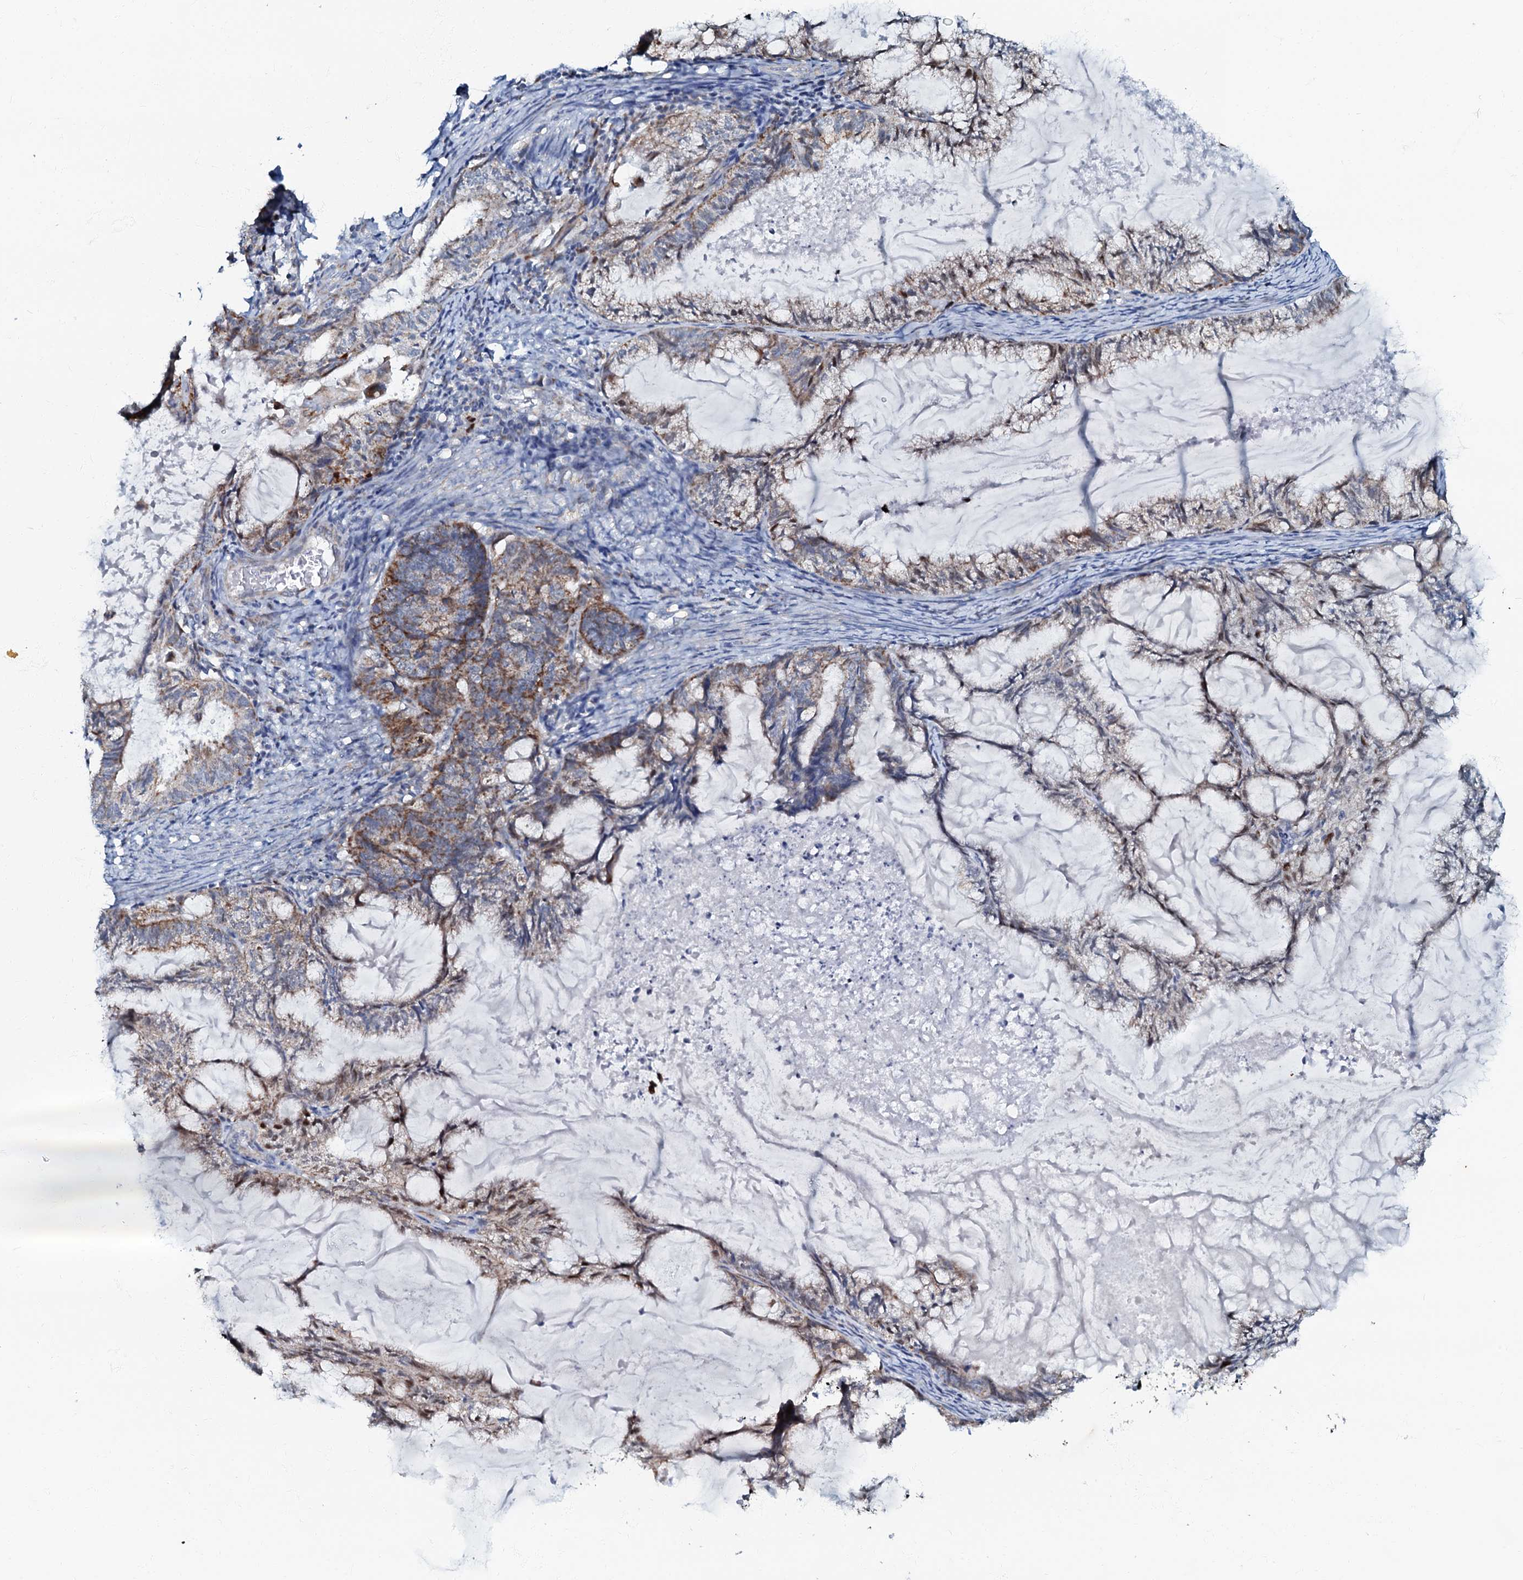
{"staining": {"intensity": "moderate", "quantity": ">75%", "location": "cytoplasmic/membranous"}, "tissue": "endometrial cancer", "cell_type": "Tumor cells", "image_type": "cancer", "snomed": [{"axis": "morphology", "description": "Adenocarcinoma, NOS"}, {"axis": "topography", "description": "Endometrium"}], "caption": "Protein positivity by immunohistochemistry (IHC) displays moderate cytoplasmic/membranous expression in about >75% of tumor cells in endometrial adenocarcinoma. The protein of interest is stained brown, and the nuclei are stained in blue (DAB IHC with brightfield microscopy, high magnification).", "gene": "MRPL51", "patient": {"sex": "female", "age": 86}}